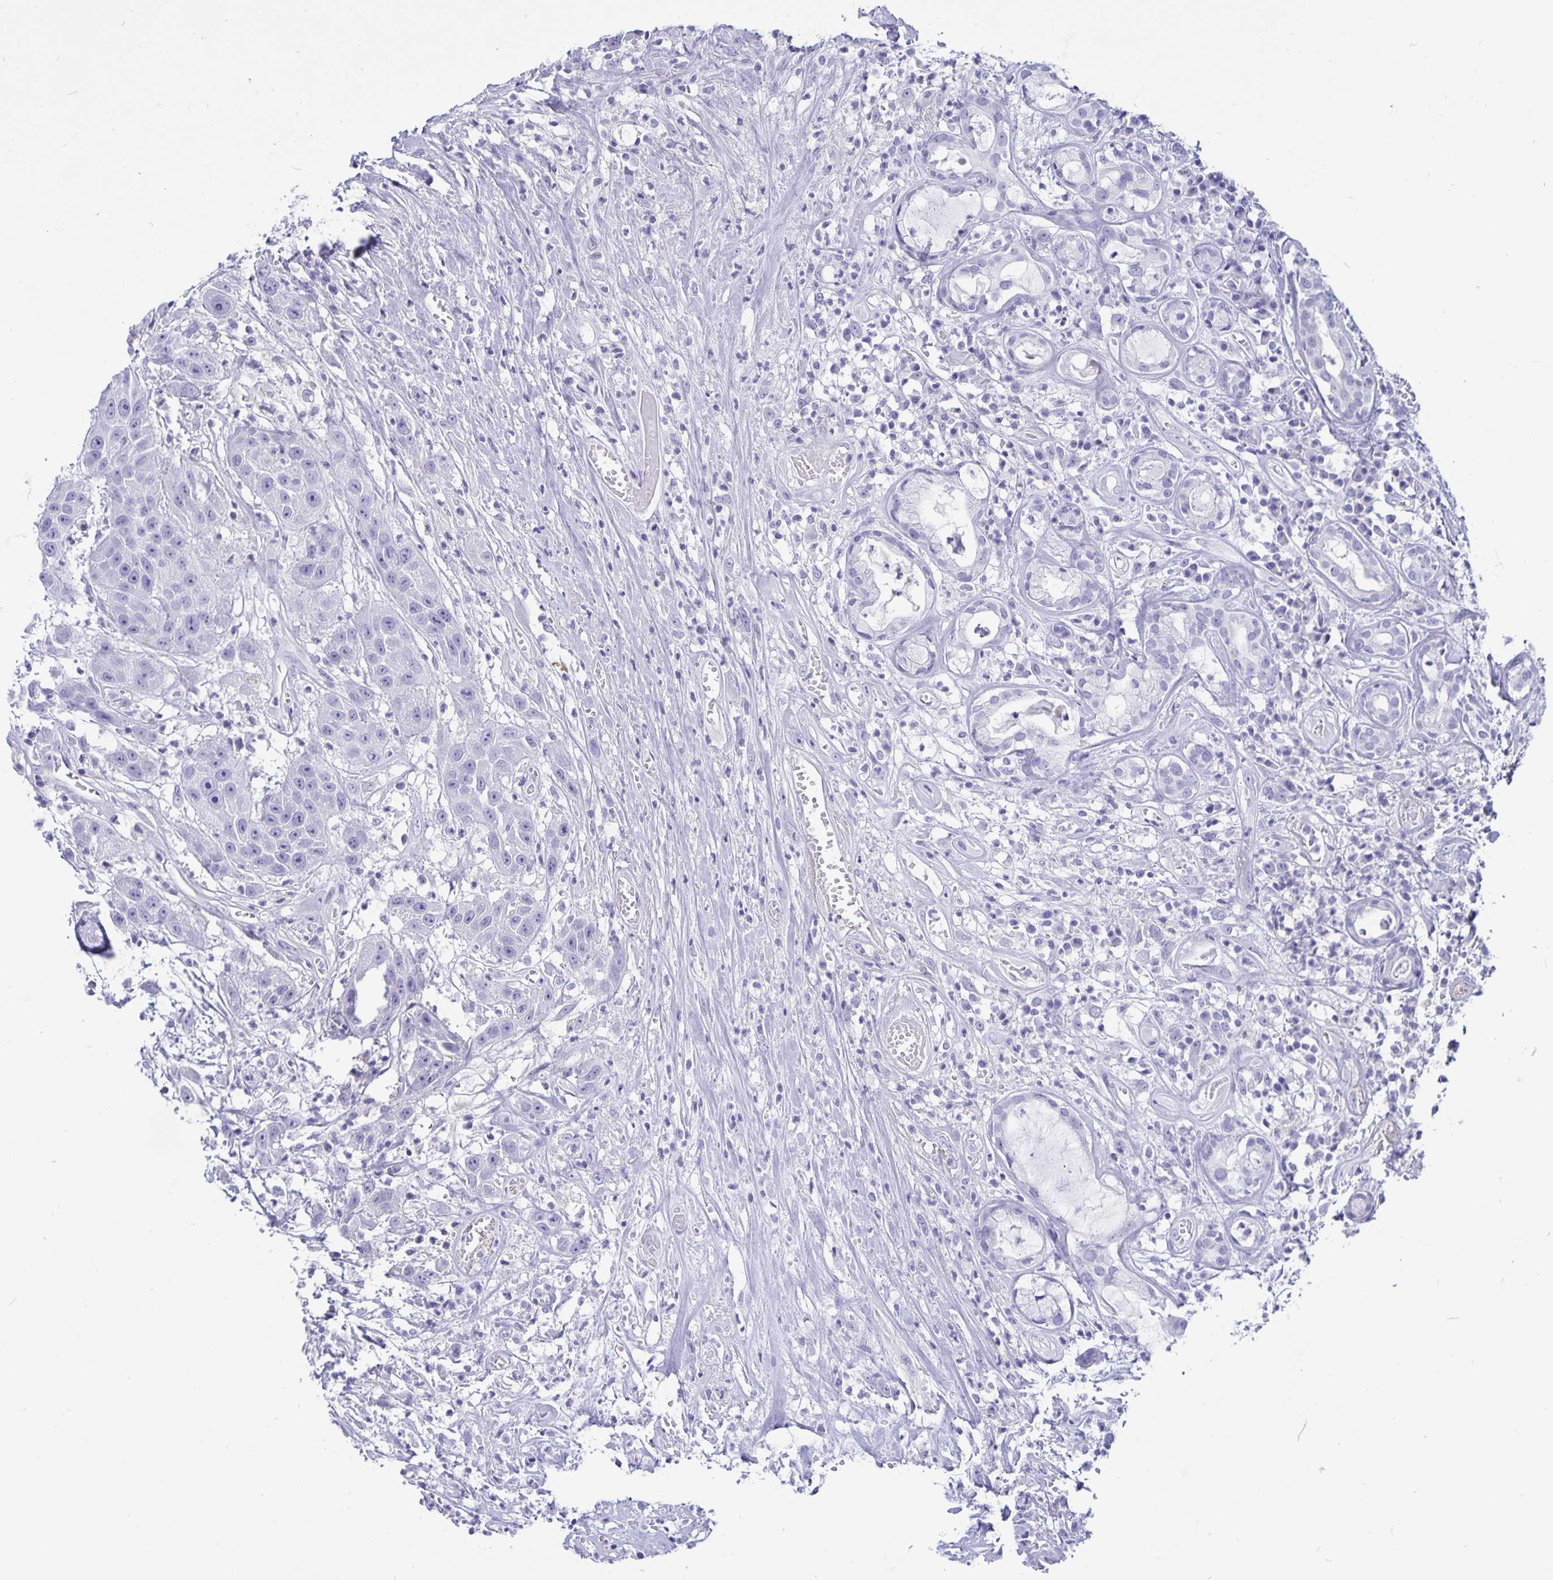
{"staining": {"intensity": "negative", "quantity": "none", "location": "none"}, "tissue": "head and neck cancer", "cell_type": "Tumor cells", "image_type": "cancer", "snomed": [{"axis": "morphology", "description": "Squamous cell carcinoma, NOS"}, {"axis": "topography", "description": "Head-Neck"}], "caption": "A high-resolution photomicrograph shows immunohistochemistry staining of head and neck cancer, which shows no significant positivity in tumor cells. (Brightfield microscopy of DAB (3,3'-diaminobenzidine) IHC at high magnification).", "gene": "BPIFA3", "patient": {"sex": "male", "age": 57}}